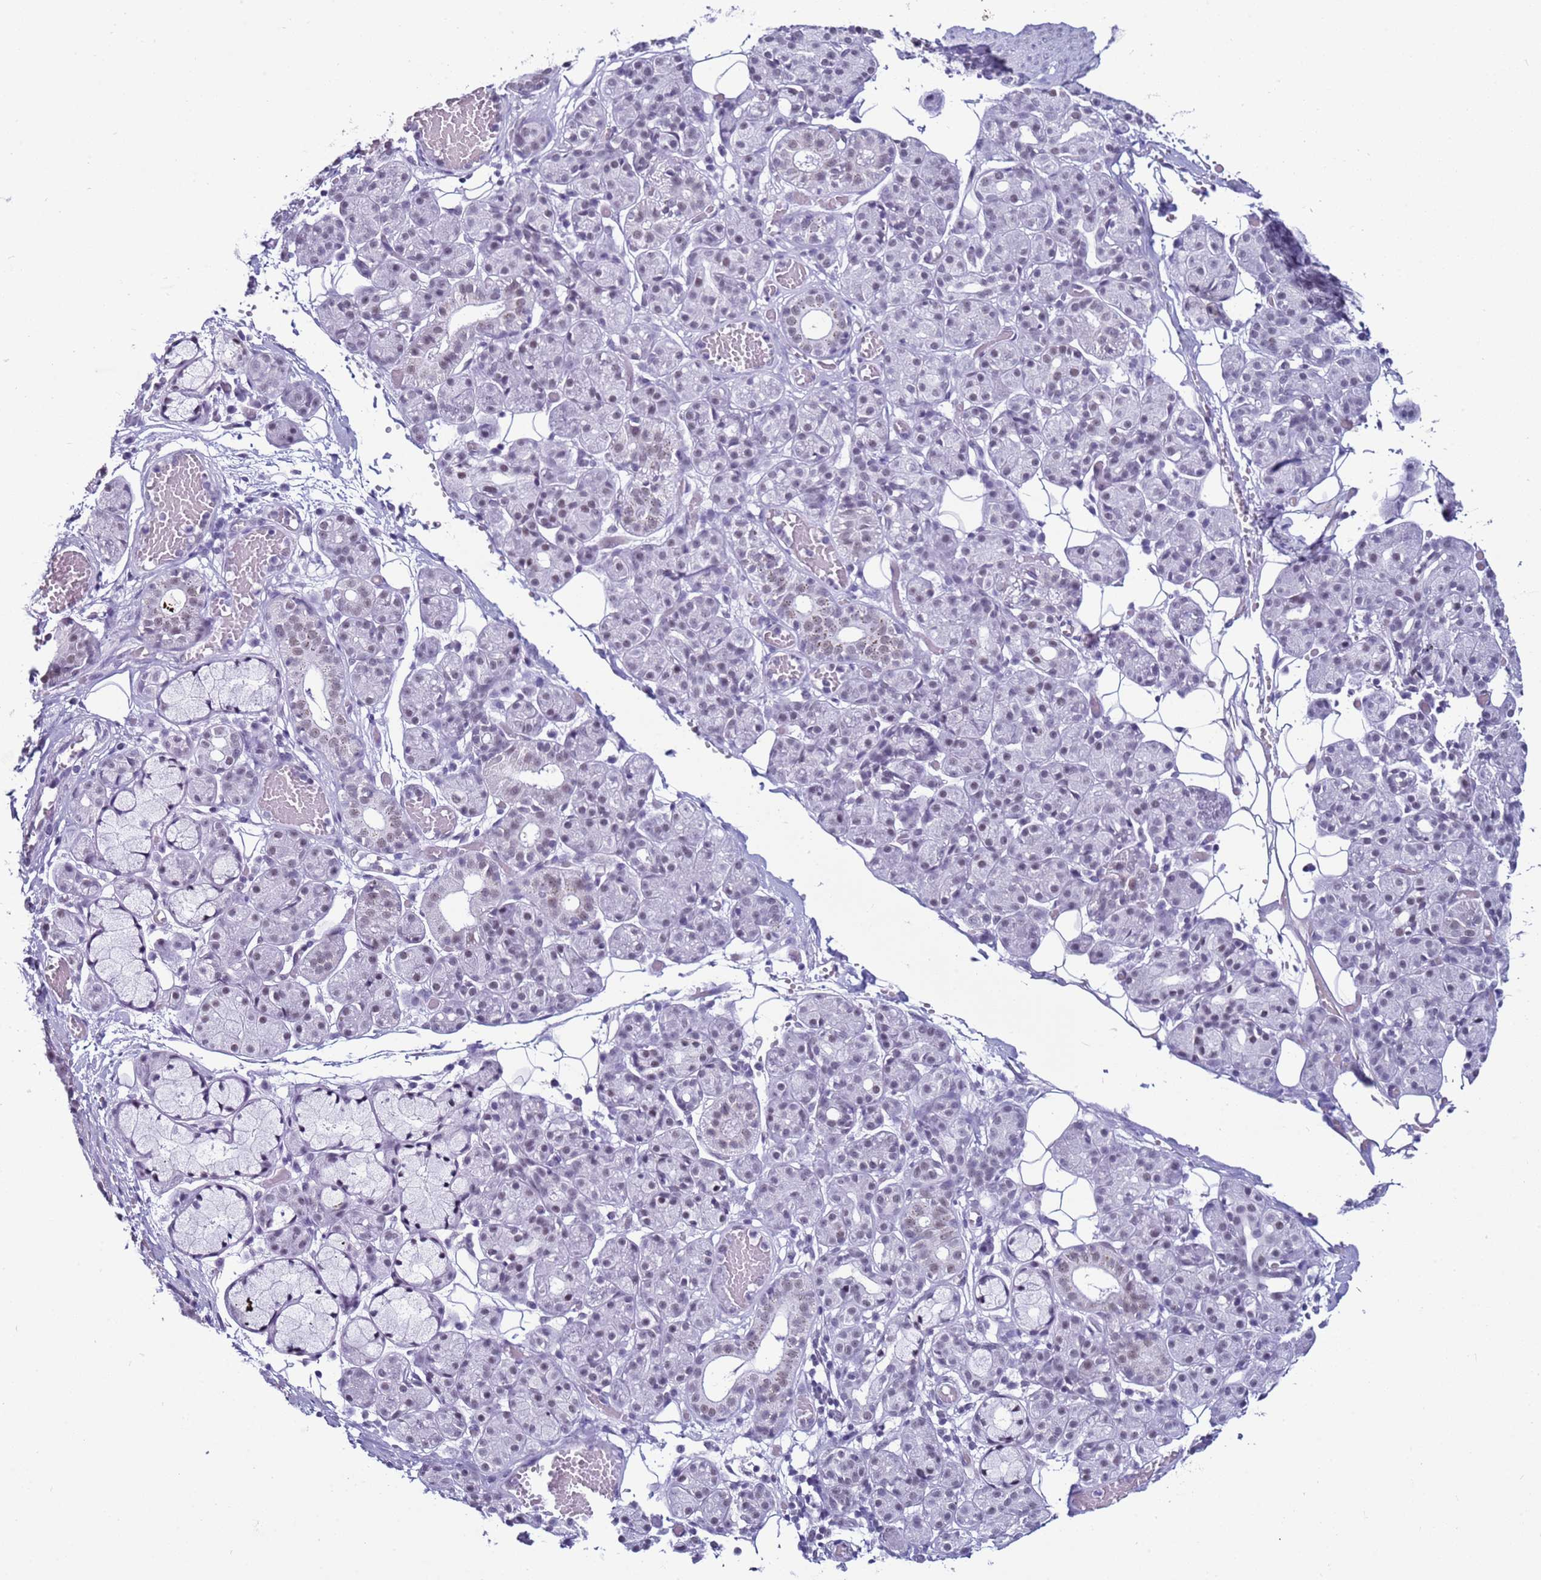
{"staining": {"intensity": "negative", "quantity": "none", "location": "none"}, "tissue": "salivary gland", "cell_type": "Glandular cells", "image_type": "normal", "snomed": [{"axis": "morphology", "description": "Normal tissue, NOS"}, {"axis": "topography", "description": "Salivary gland"}], "caption": "Image shows no protein staining in glandular cells of normal salivary gland.", "gene": "DHX15", "patient": {"sex": "male", "age": 63}}